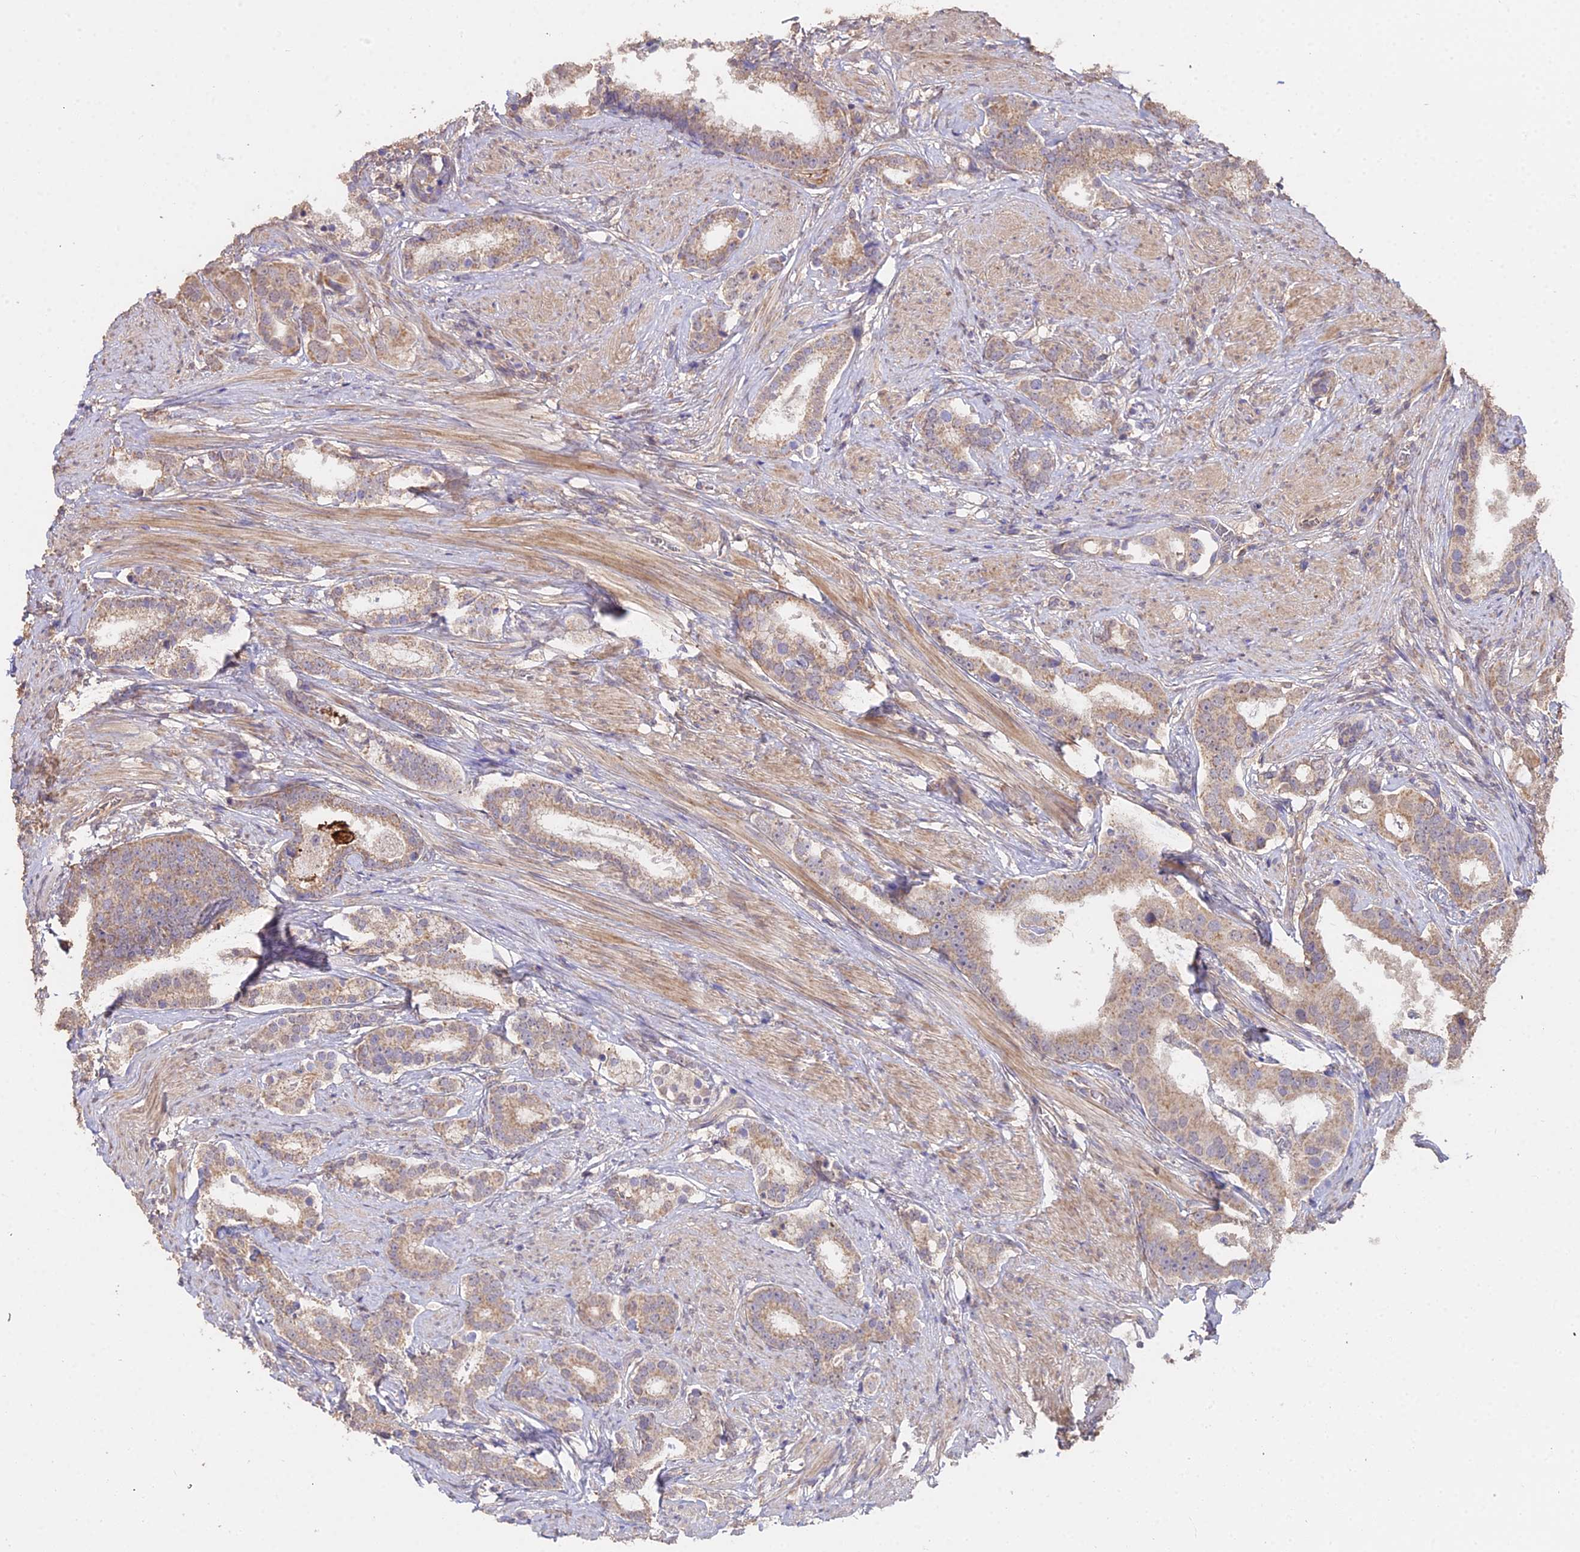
{"staining": {"intensity": "moderate", "quantity": ">75%", "location": "cytoplasmic/membranous"}, "tissue": "prostate cancer", "cell_type": "Tumor cells", "image_type": "cancer", "snomed": [{"axis": "morphology", "description": "Adenocarcinoma, Low grade"}, {"axis": "topography", "description": "Prostate"}], "caption": "Protein analysis of low-grade adenocarcinoma (prostate) tissue shows moderate cytoplasmic/membranous staining in about >75% of tumor cells. (DAB IHC with brightfield microscopy, high magnification).", "gene": "METTL13", "patient": {"sex": "male", "age": 71}}